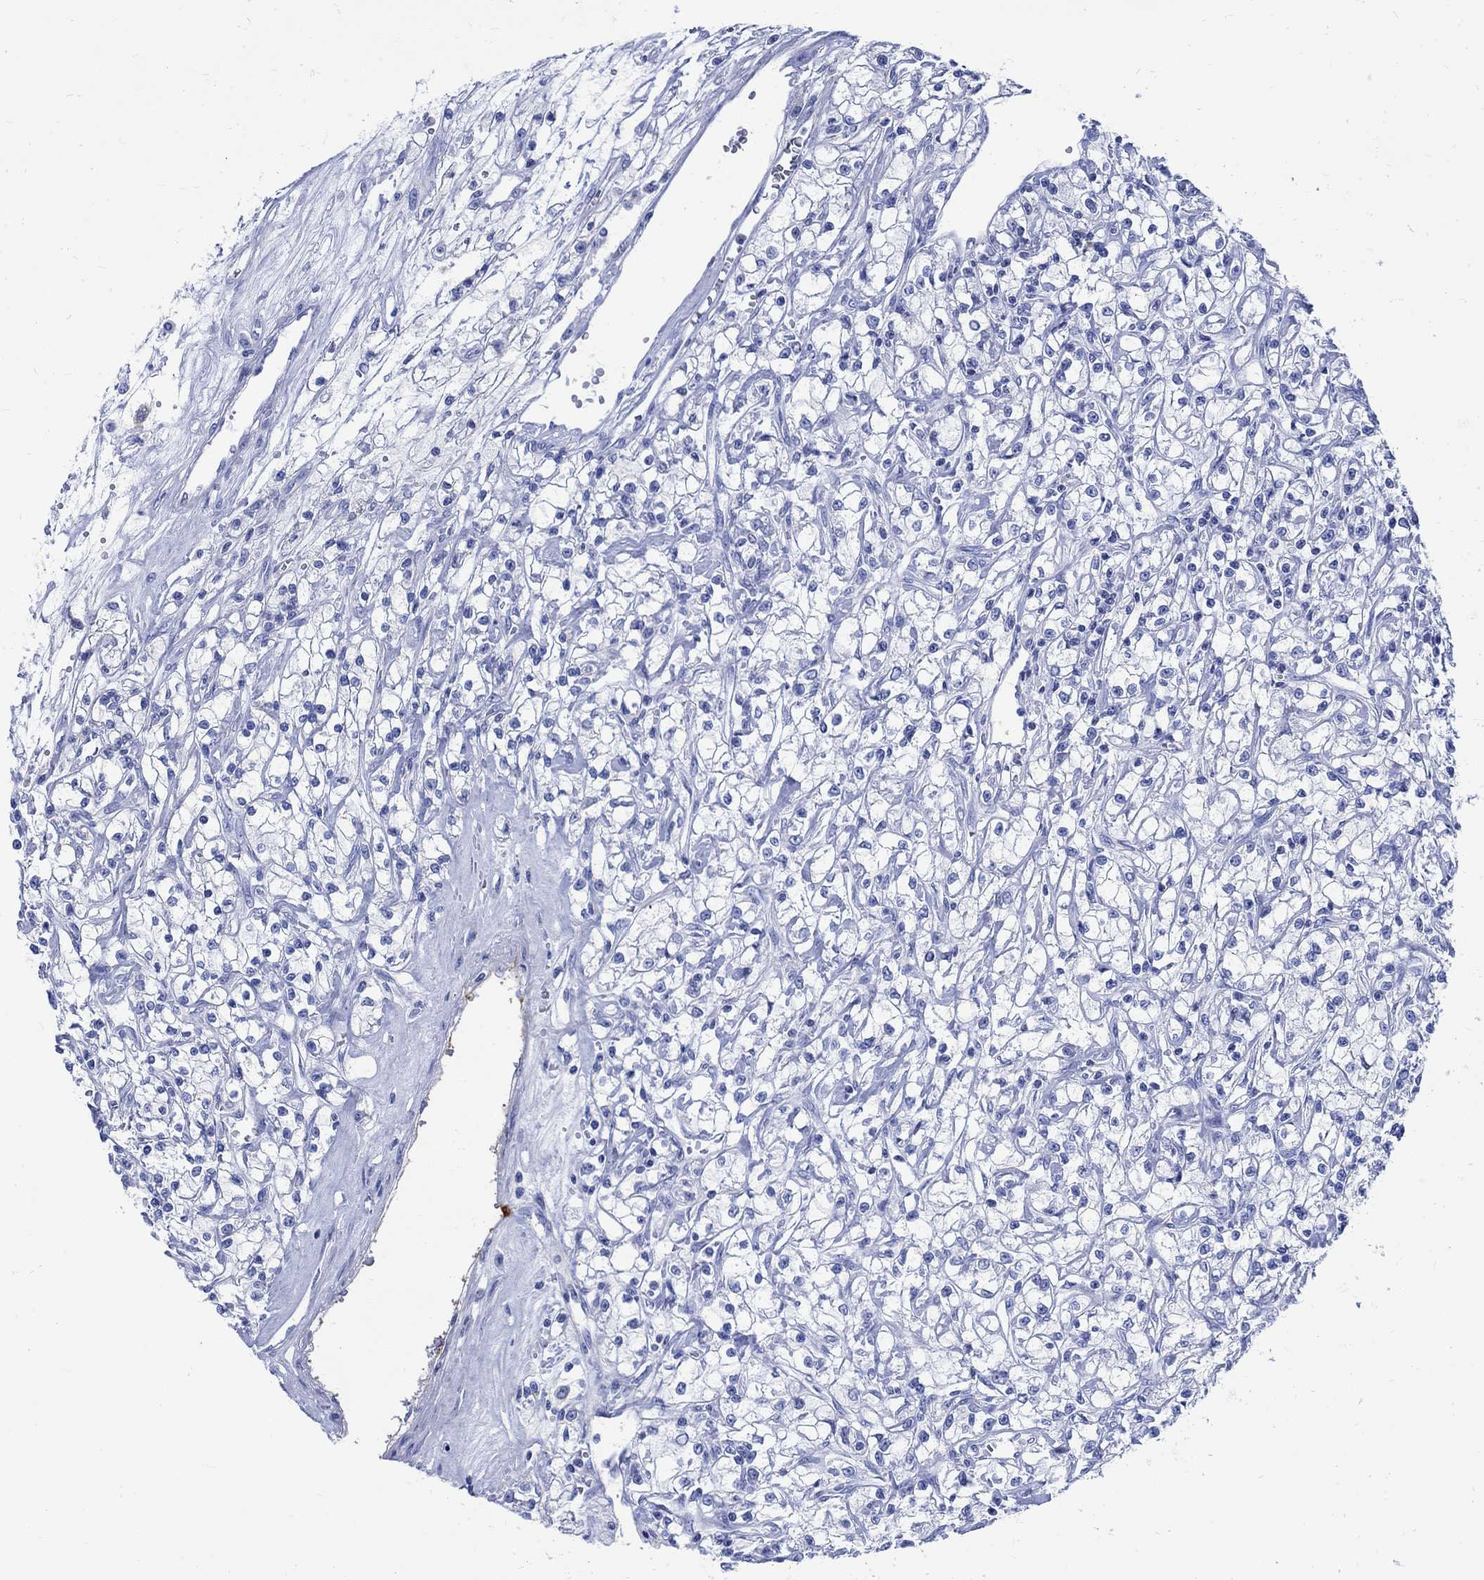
{"staining": {"intensity": "negative", "quantity": "none", "location": "none"}, "tissue": "renal cancer", "cell_type": "Tumor cells", "image_type": "cancer", "snomed": [{"axis": "morphology", "description": "Adenocarcinoma, NOS"}, {"axis": "topography", "description": "Kidney"}], "caption": "A photomicrograph of human adenocarcinoma (renal) is negative for staining in tumor cells.", "gene": "CPLX2", "patient": {"sex": "female", "age": 59}}